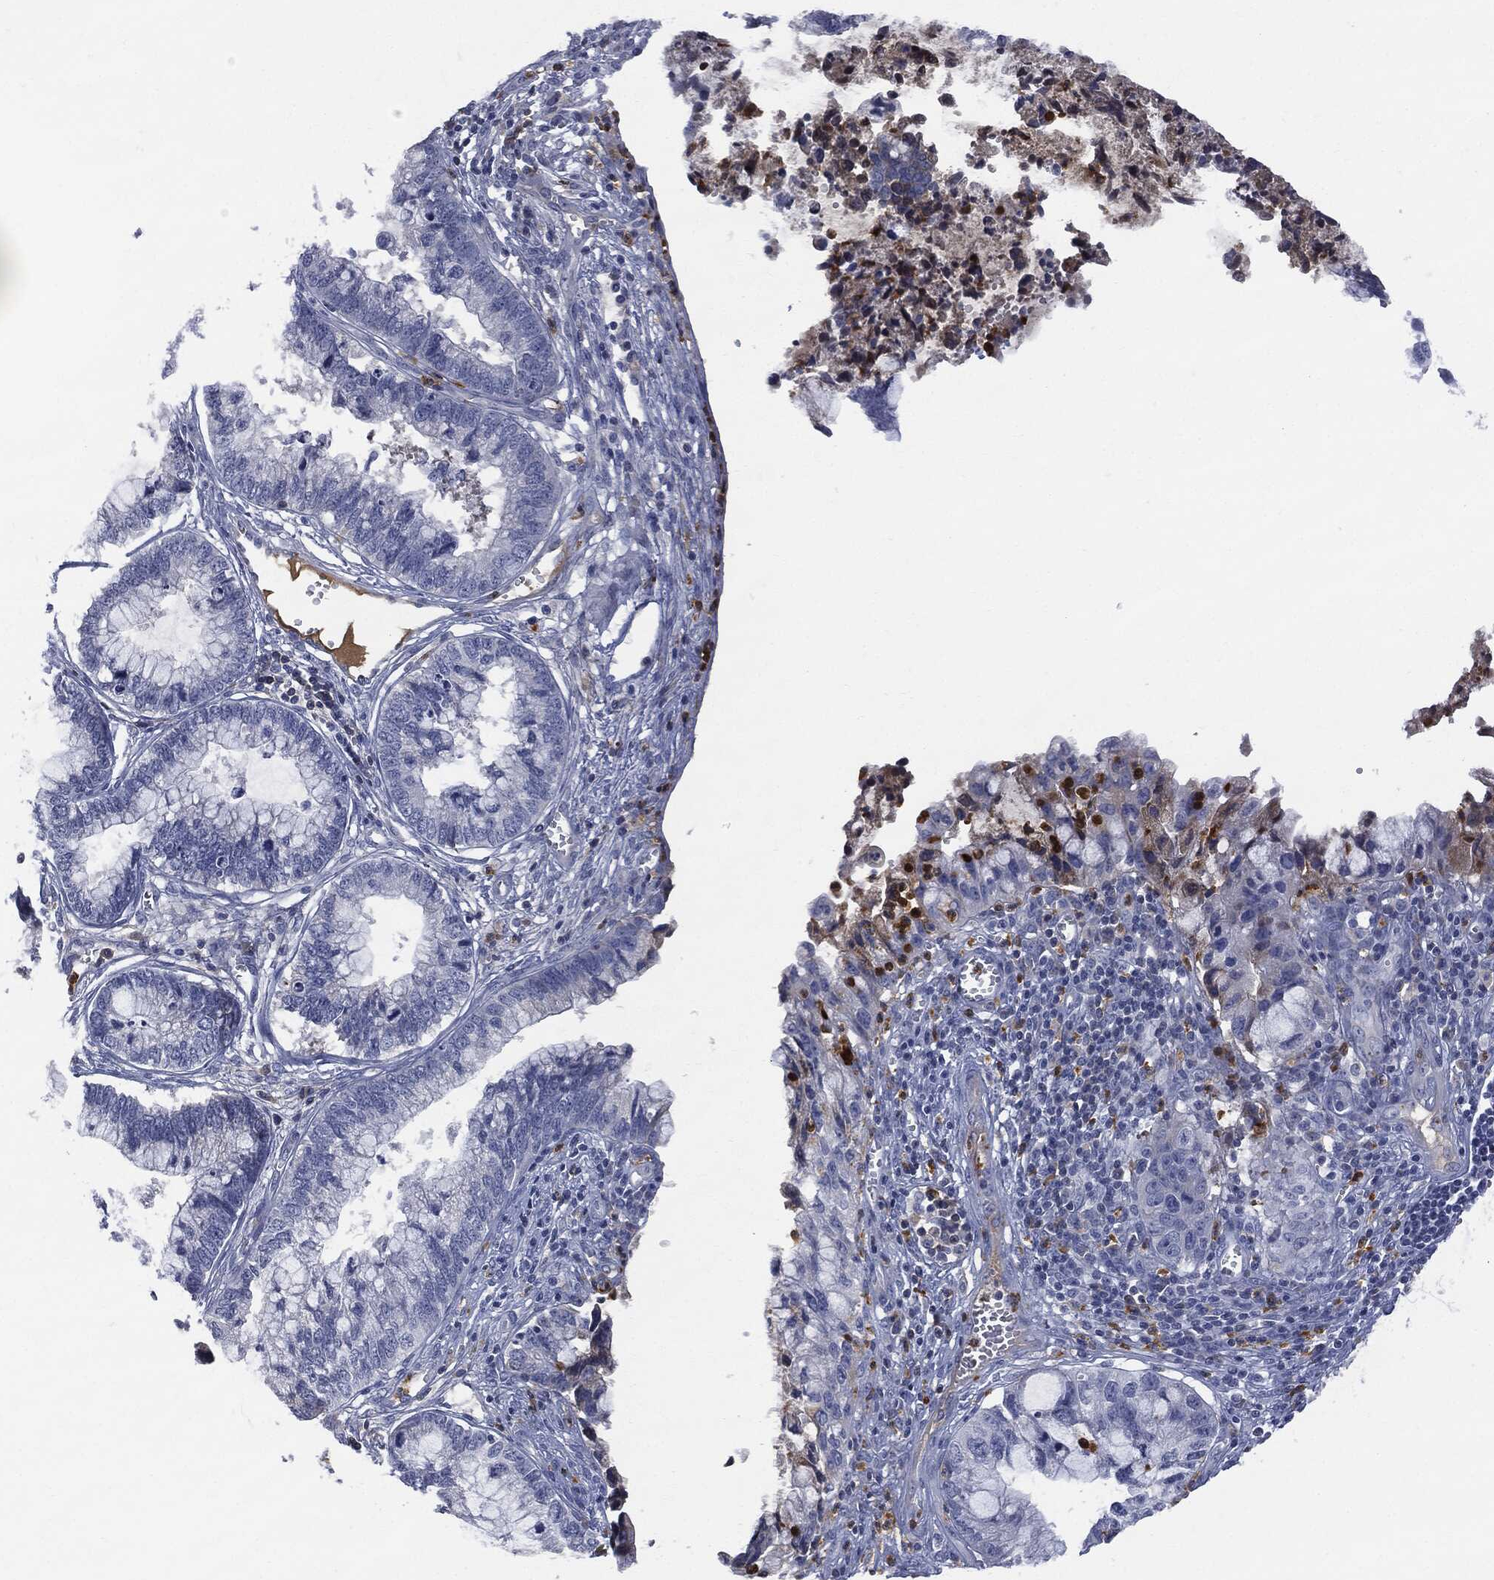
{"staining": {"intensity": "negative", "quantity": "none", "location": "none"}, "tissue": "cervical cancer", "cell_type": "Tumor cells", "image_type": "cancer", "snomed": [{"axis": "morphology", "description": "Adenocarcinoma, NOS"}, {"axis": "topography", "description": "Cervix"}], "caption": "A micrograph of cervical adenocarcinoma stained for a protein reveals no brown staining in tumor cells.", "gene": "BTK", "patient": {"sex": "female", "age": 44}}